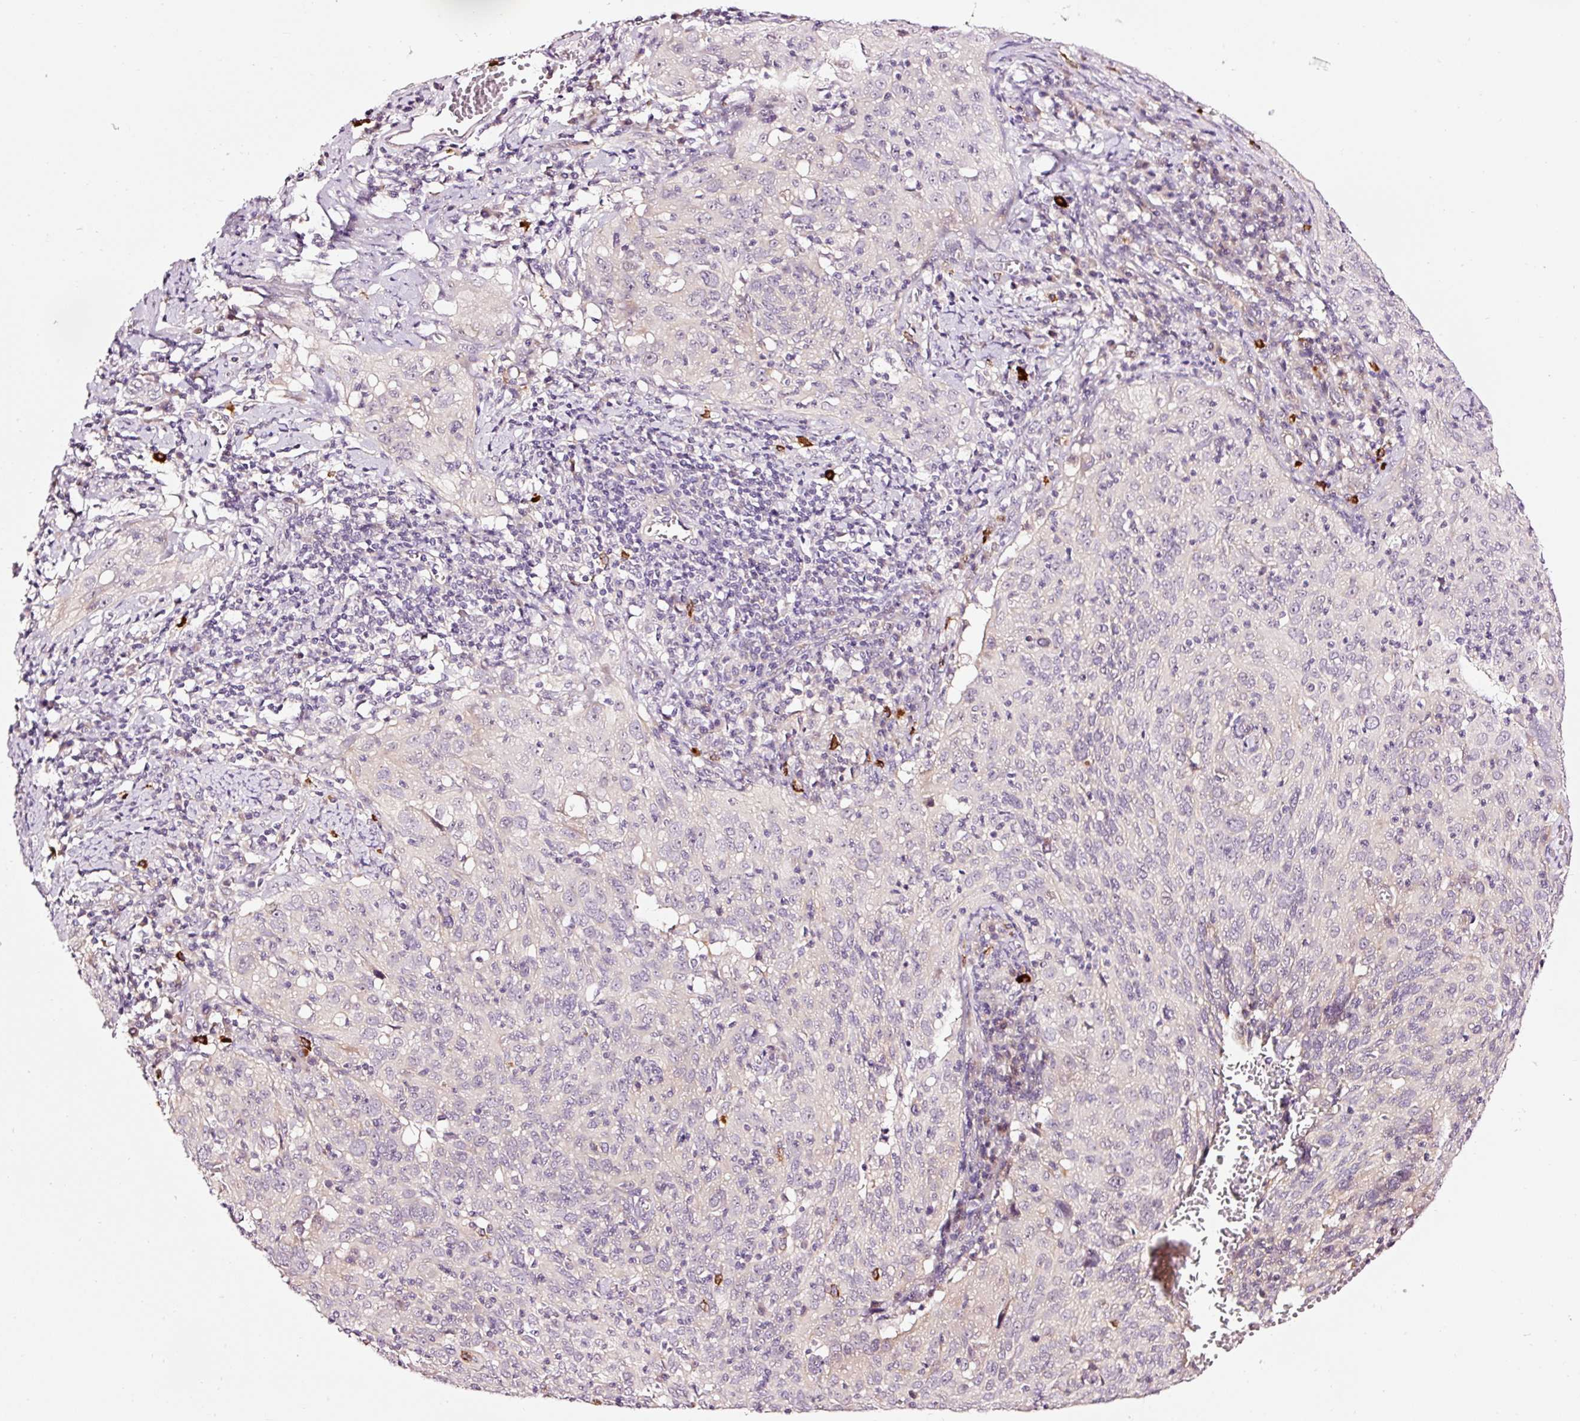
{"staining": {"intensity": "negative", "quantity": "none", "location": "none"}, "tissue": "cervical cancer", "cell_type": "Tumor cells", "image_type": "cancer", "snomed": [{"axis": "morphology", "description": "Squamous cell carcinoma, NOS"}, {"axis": "topography", "description": "Cervix"}], "caption": "High magnification brightfield microscopy of squamous cell carcinoma (cervical) stained with DAB (3,3'-diaminobenzidine) (brown) and counterstained with hematoxylin (blue): tumor cells show no significant expression.", "gene": "UTP14A", "patient": {"sex": "female", "age": 31}}